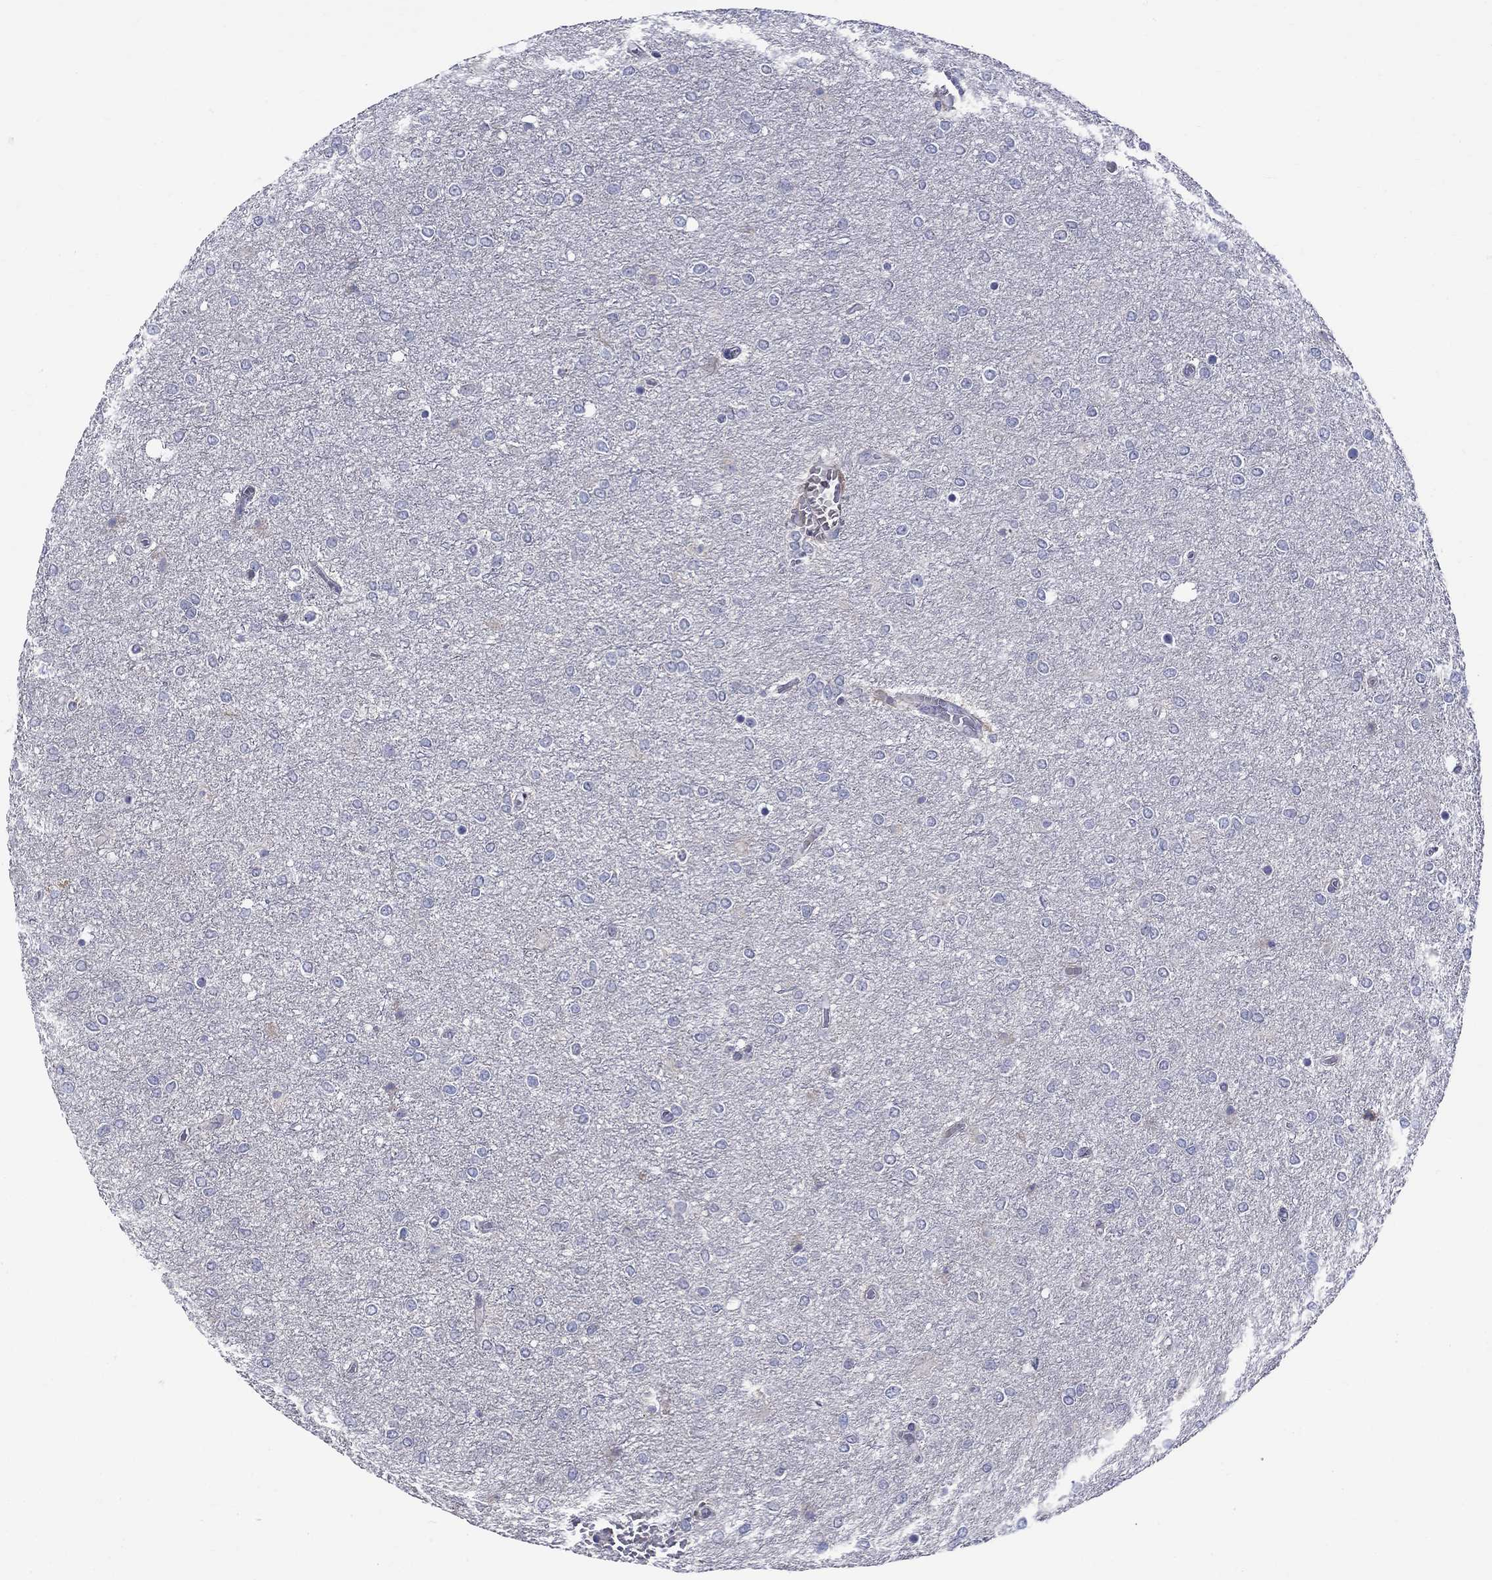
{"staining": {"intensity": "negative", "quantity": "none", "location": "none"}, "tissue": "glioma", "cell_type": "Tumor cells", "image_type": "cancer", "snomed": [{"axis": "morphology", "description": "Glioma, malignant, High grade"}, {"axis": "topography", "description": "Brain"}], "caption": "Tumor cells show no significant protein positivity in malignant glioma (high-grade).", "gene": "QRFPR", "patient": {"sex": "female", "age": 61}}